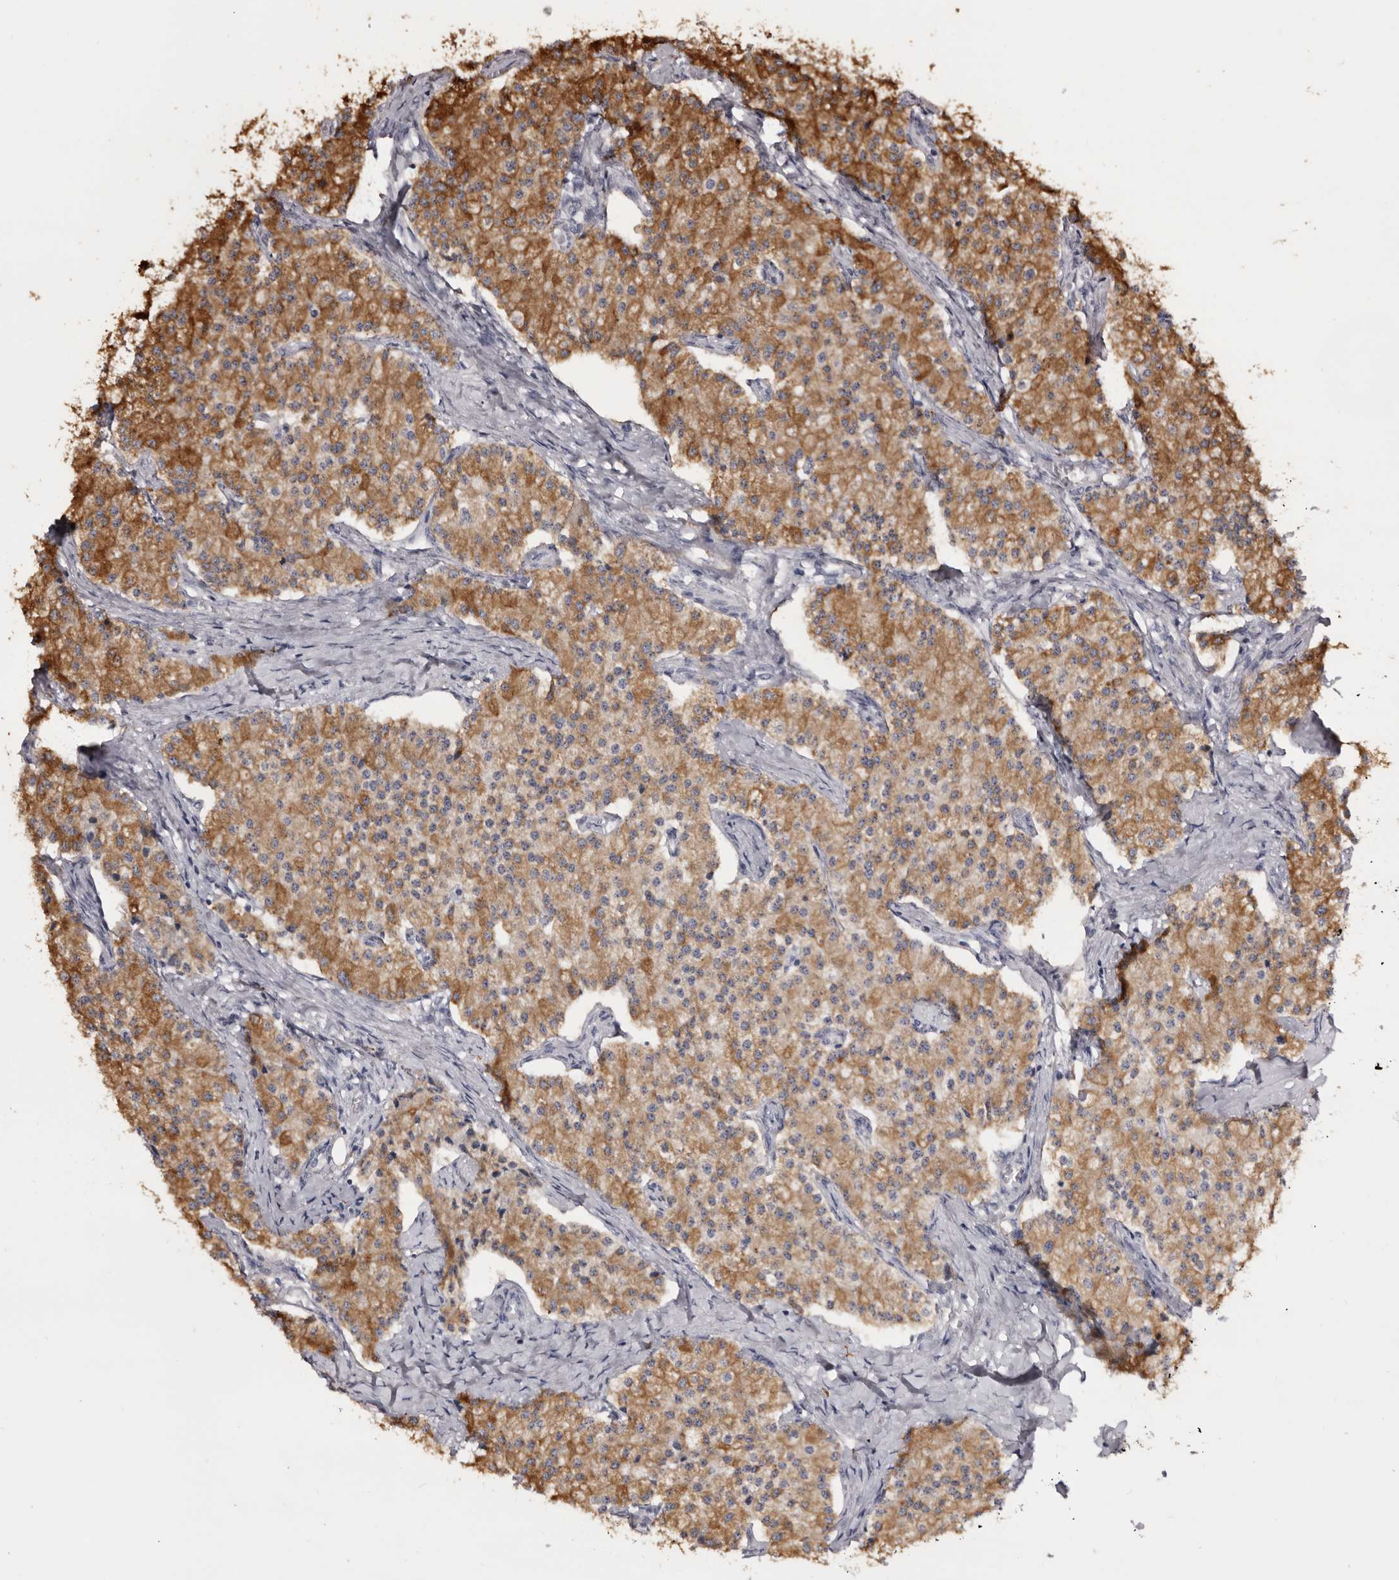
{"staining": {"intensity": "moderate", "quantity": ">75%", "location": "cytoplasmic/membranous"}, "tissue": "carcinoid", "cell_type": "Tumor cells", "image_type": "cancer", "snomed": [{"axis": "morphology", "description": "Carcinoid, malignant, NOS"}, {"axis": "topography", "description": "Colon"}], "caption": "Carcinoid tissue demonstrates moderate cytoplasmic/membranous staining in about >75% of tumor cells, visualized by immunohistochemistry. (brown staining indicates protein expression, while blue staining denotes nuclei).", "gene": "TNNI1", "patient": {"sex": "female", "age": 52}}